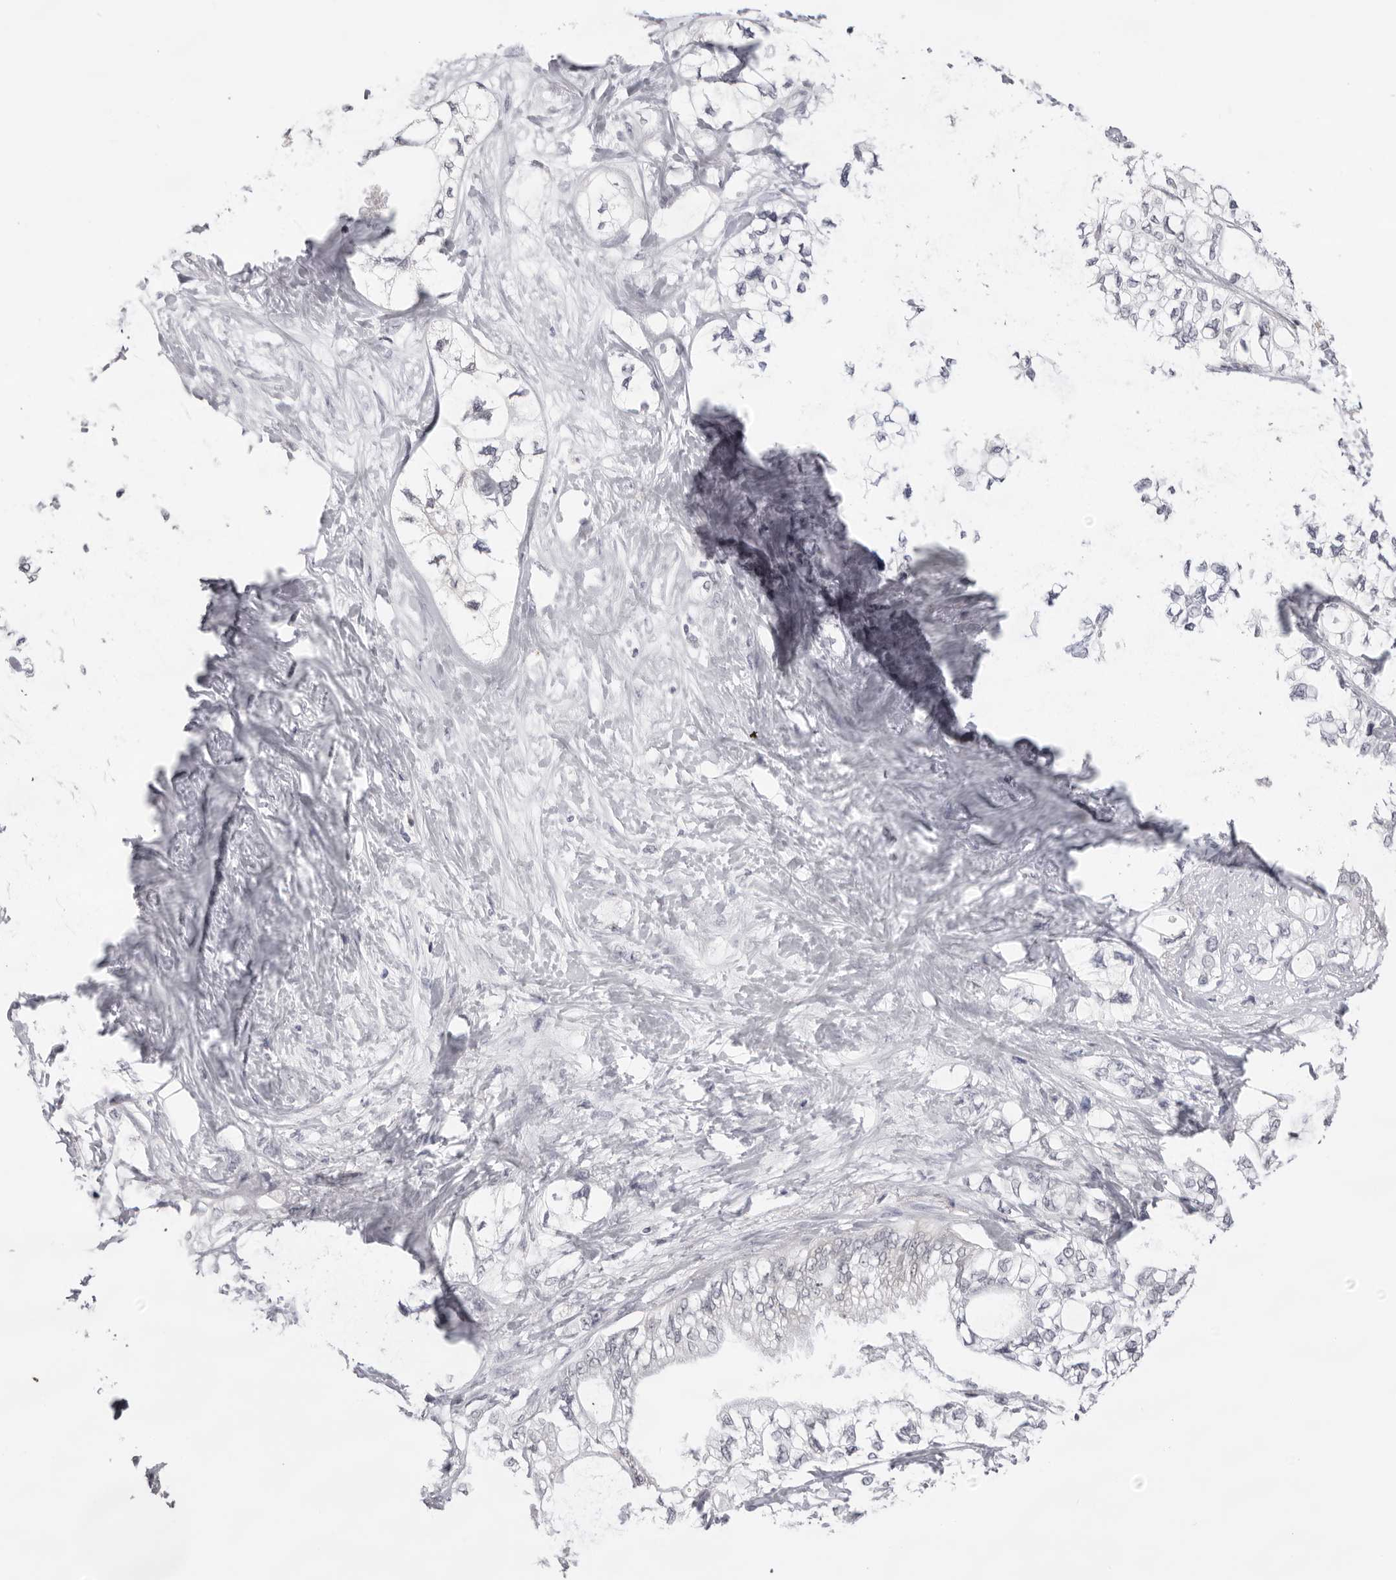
{"staining": {"intensity": "negative", "quantity": "none", "location": "none"}, "tissue": "pancreatic cancer", "cell_type": "Tumor cells", "image_type": "cancer", "snomed": [{"axis": "morphology", "description": "Adenocarcinoma, NOS"}, {"axis": "topography", "description": "Pancreas"}], "caption": "Immunohistochemistry of adenocarcinoma (pancreatic) reveals no expression in tumor cells.", "gene": "ACP6", "patient": {"sex": "male", "age": 70}}